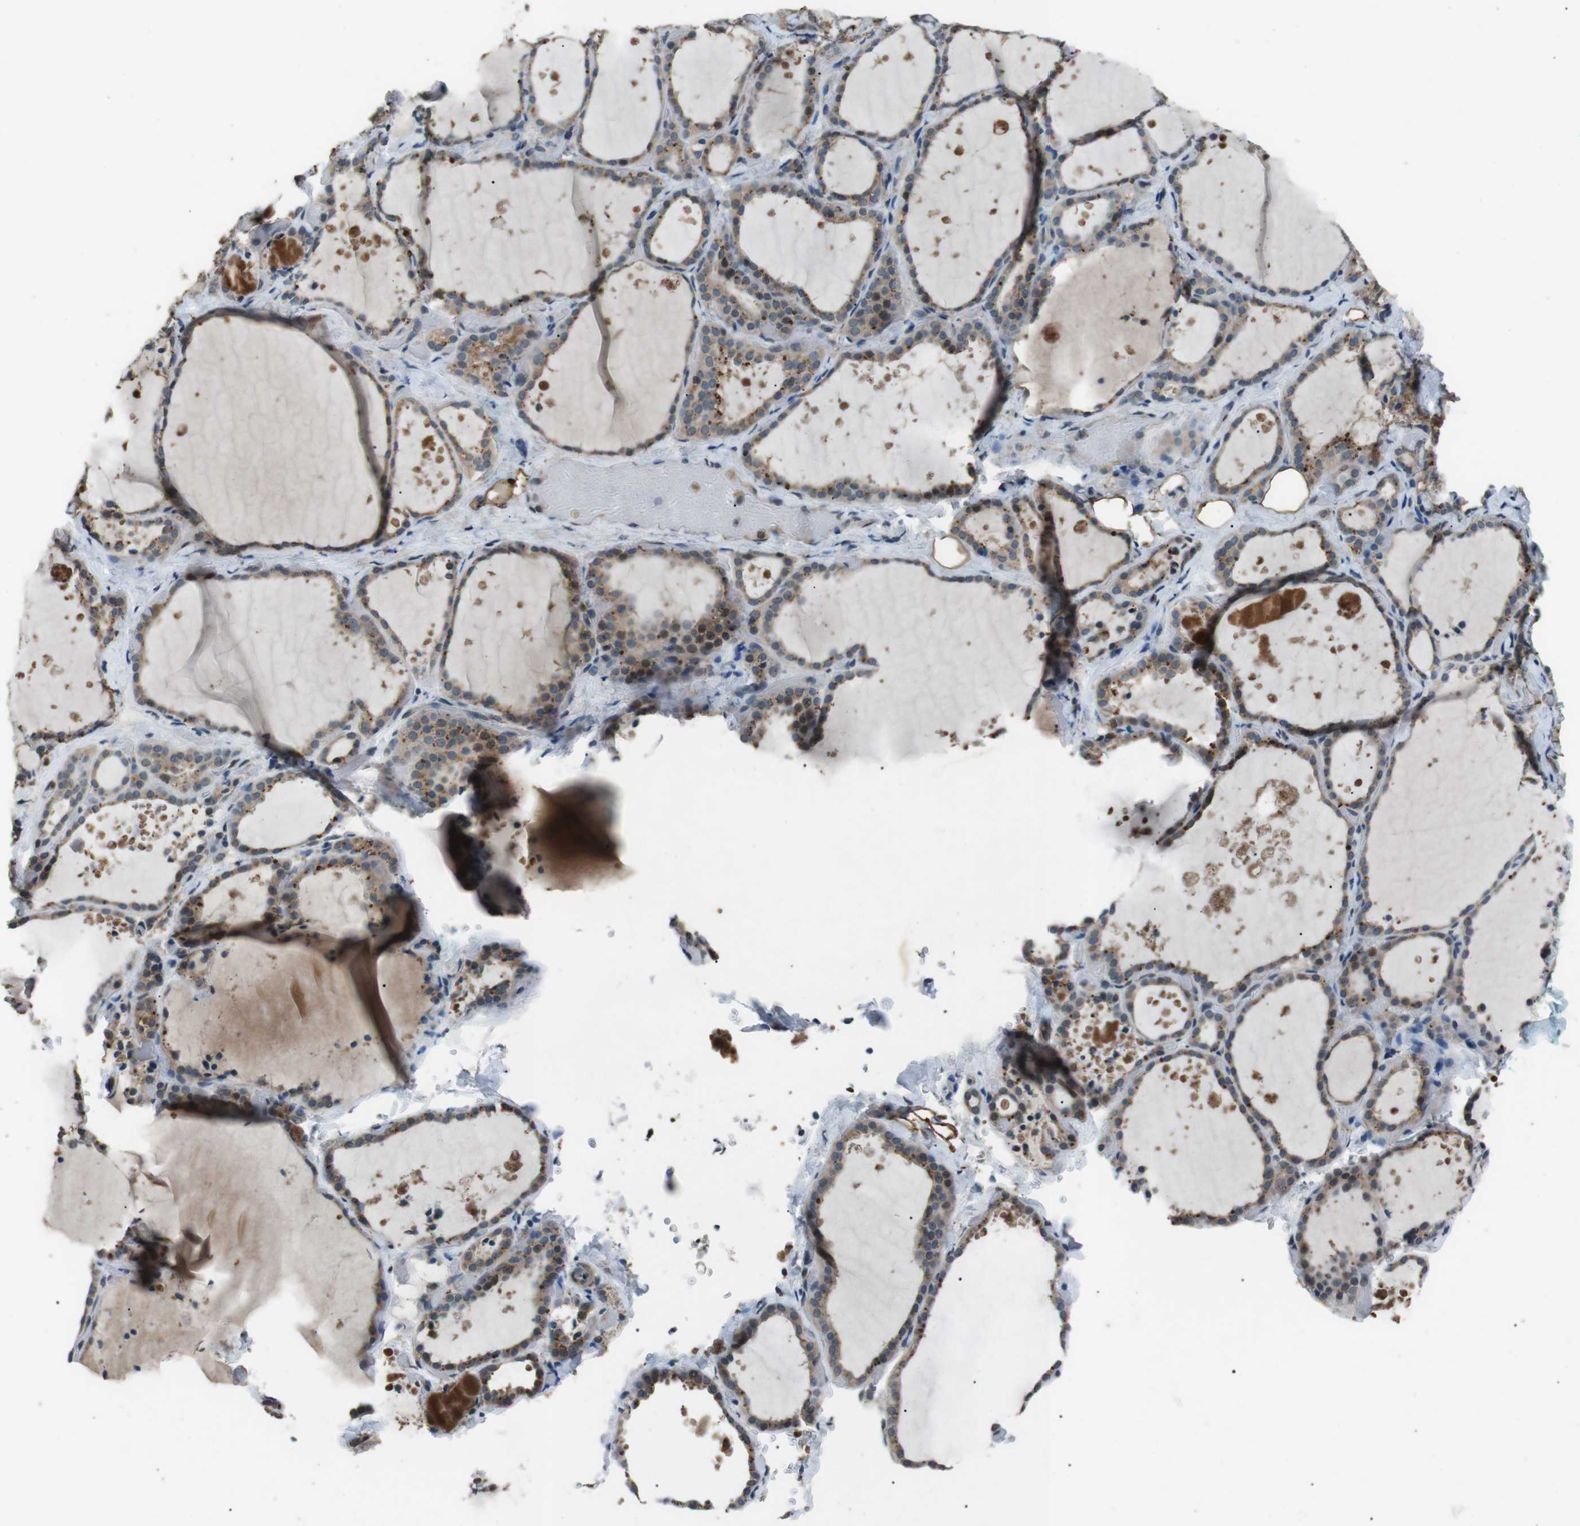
{"staining": {"intensity": "weak", "quantity": "25%-75%", "location": "cytoplasmic/membranous"}, "tissue": "thyroid gland", "cell_type": "Glandular cells", "image_type": "normal", "snomed": [{"axis": "morphology", "description": "Normal tissue, NOS"}, {"axis": "topography", "description": "Thyroid gland"}], "caption": "Unremarkable thyroid gland exhibits weak cytoplasmic/membranous staining in approximately 25%-75% of glandular cells (brown staining indicates protein expression, while blue staining denotes nuclei)..", "gene": "NEK7", "patient": {"sex": "female", "age": 44}}